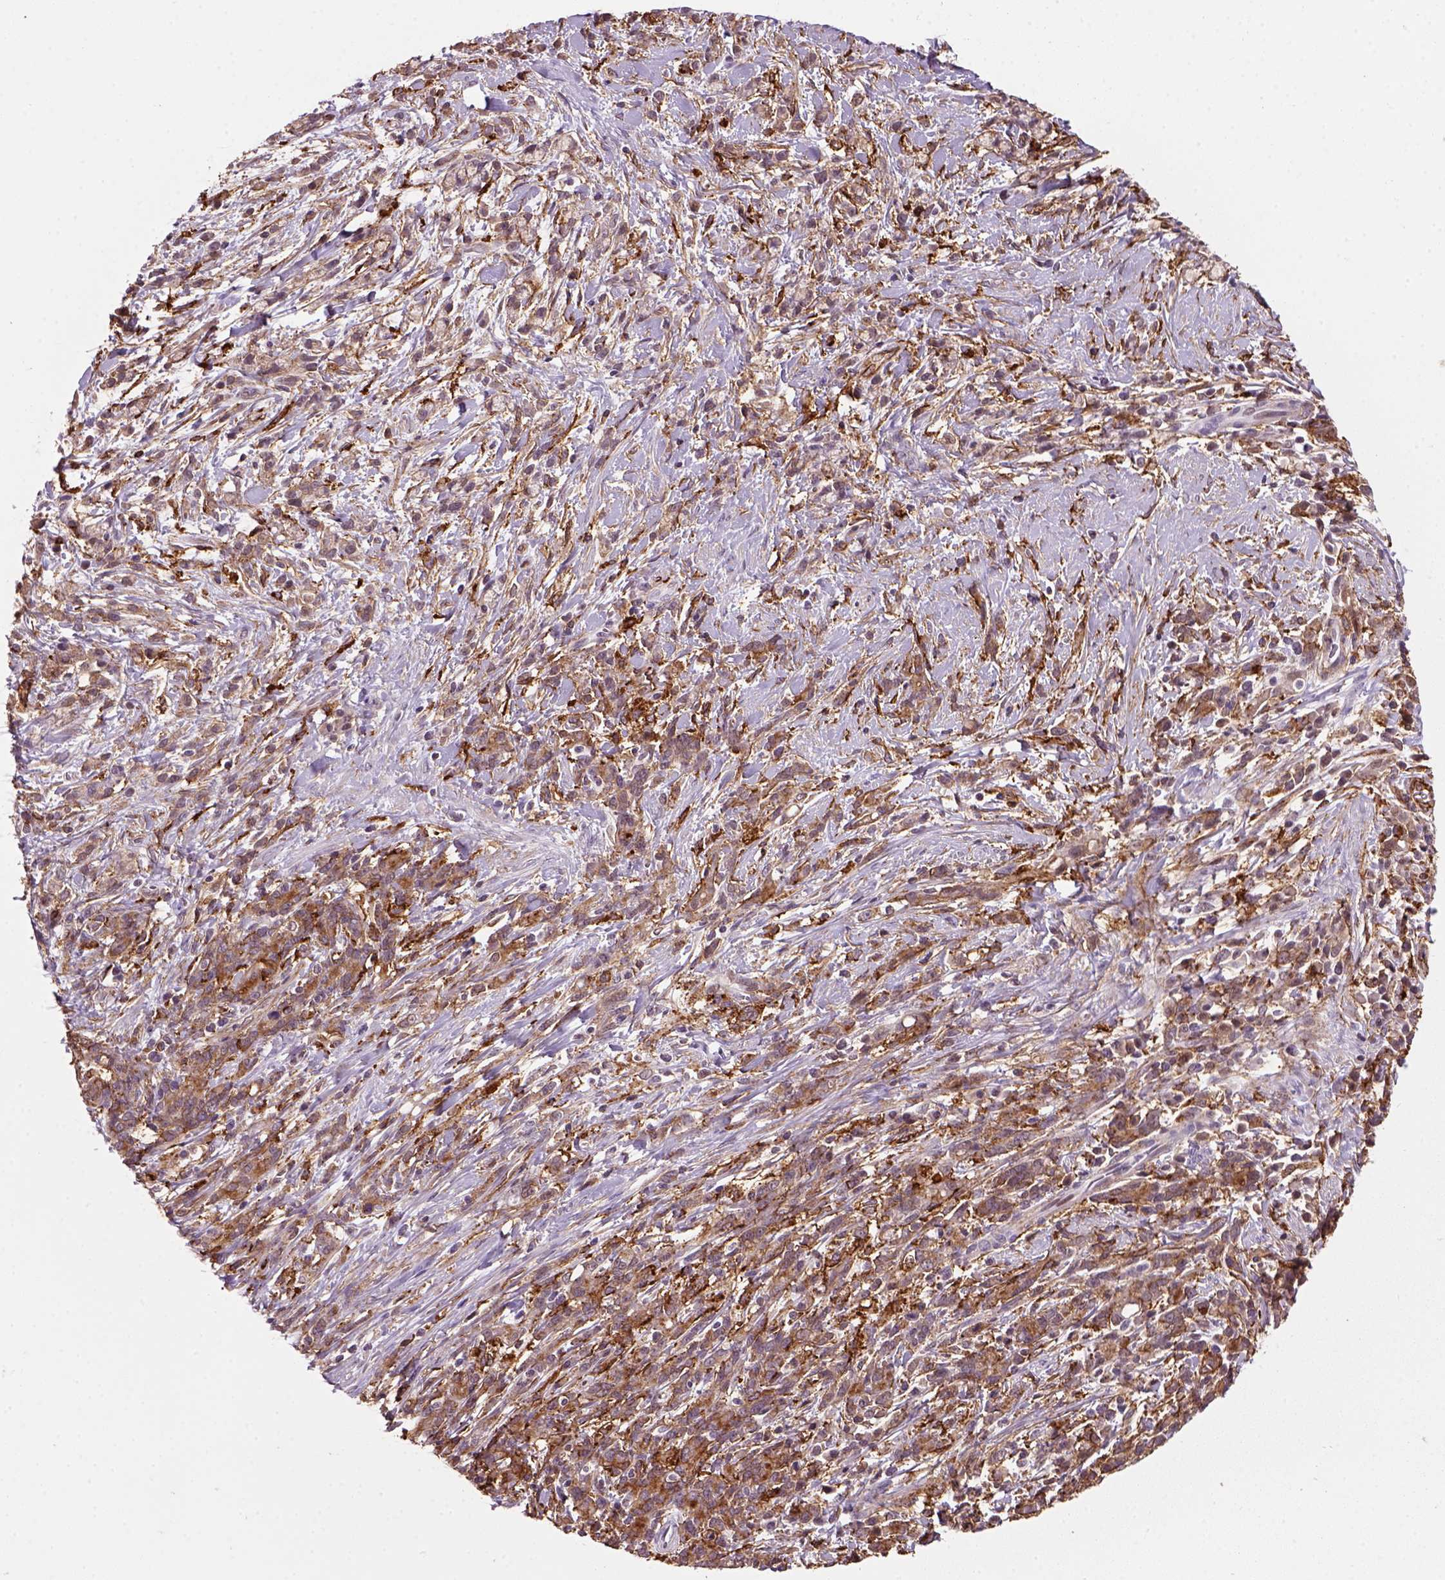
{"staining": {"intensity": "moderate", "quantity": "25%-75%", "location": "cytoplasmic/membranous"}, "tissue": "stomach cancer", "cell_type": "Tumor cells", "image_type": "cancer", "snomed": [{"axis": "morphology", "description": "Adenocarcinoma, NOS"}, {"axis": "topography", "description": "Stomach"}], "caption": "Protein analysis of adenocarcinoma (stomach) tissue reveals moderate cytoplasmic/membranous staining in about 25%-75% of tumor cells.", "gene": "MARCKS", "patient": {"sex": "female", "age": 57}}